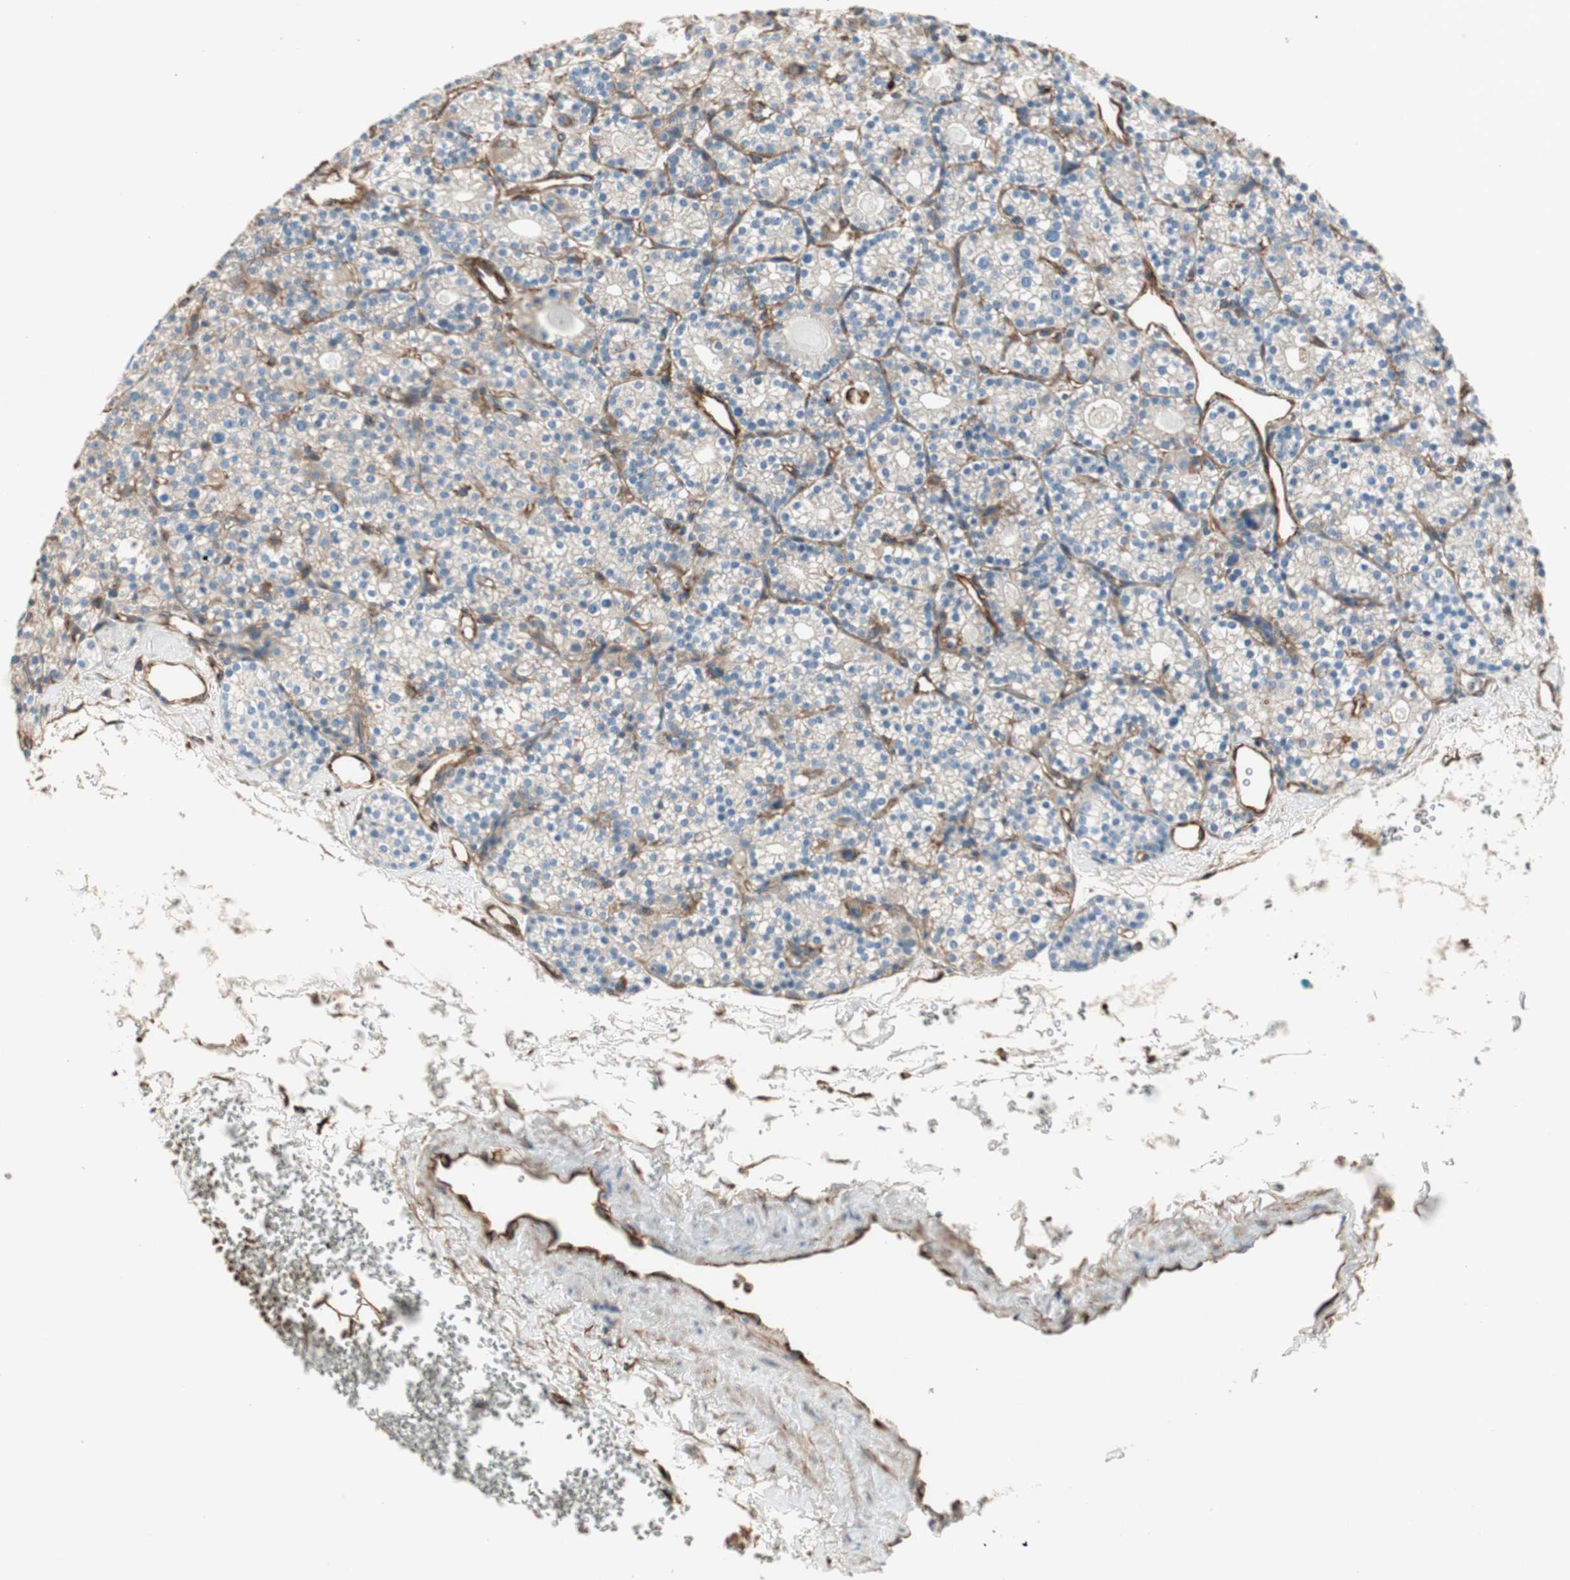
{"staining": {"intensity": "weak", "quantity": "25%-75%", "location": "cytoplasmic/membranous"}, "tissue": "parathyroid gland", "cell_type": "Glandular cells", "image_type": "normal", "snomed": [{"axis": "morphology", "description": "Normal tissue, NOS"}, {"axis": "topography", "description": "Parathyroid gland"}], "caption": "An image showing weak cytoplasmic/membranous positivity in about 25%-75% of glandular cells in normal parathyroid gland, as visualized by brown immunohistochemical staining.", "gene": "SRCIN1", "patient": {"sex": "female", "age": 64}}